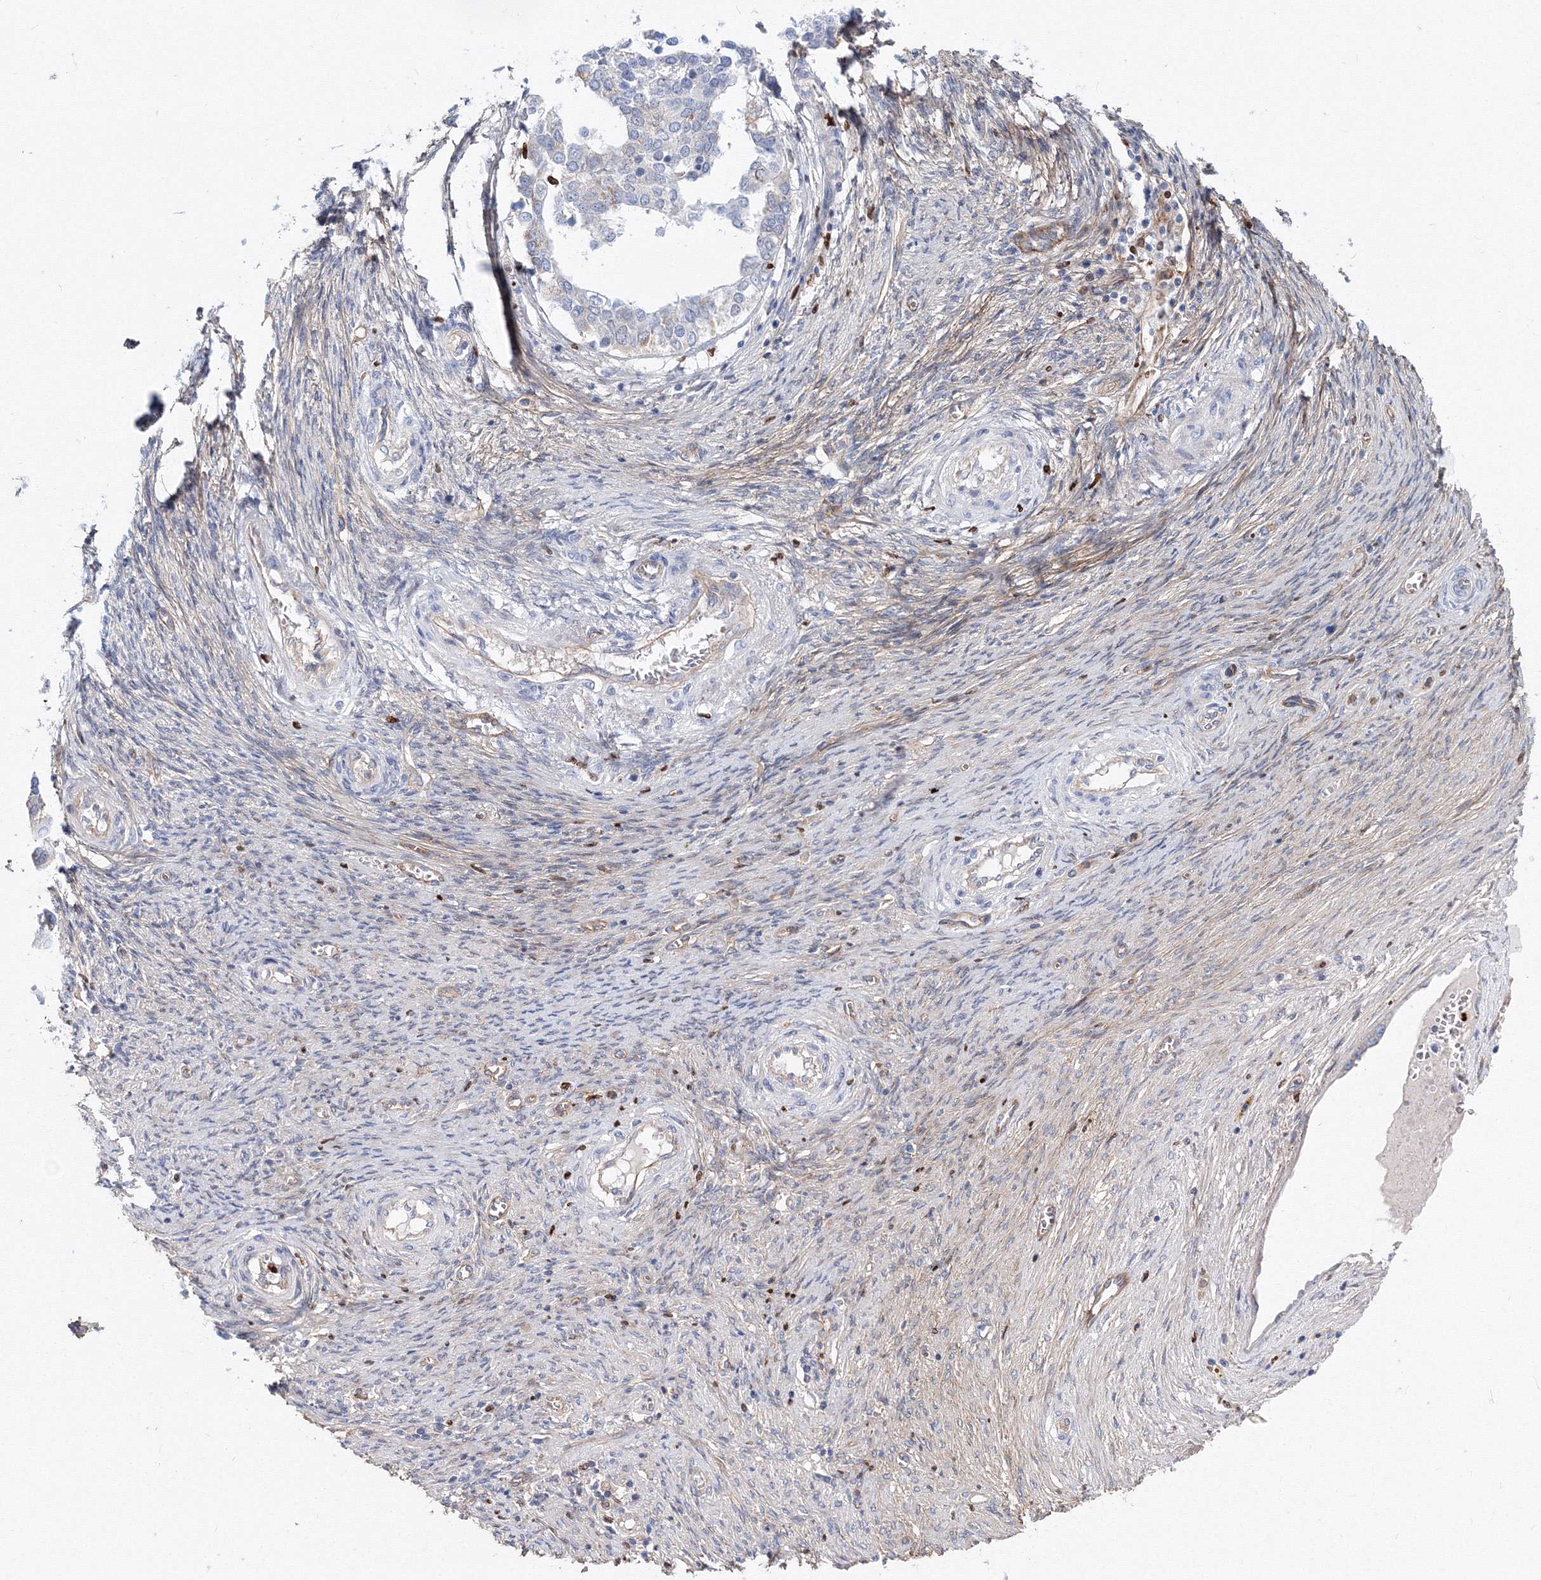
{"staining": {"intensity": "negative", "quantity": "none", "location": "none"}, "tissue": "ovarian cancer", "cell_type": "Tumor cells", "image_type": "cancer", "snomed": [{"axis": "morphology", "description": "Cystadenocarcinoma, serous, NOS"}, {"axis": "topography", "description": "Ovary"}], "caption": "Human serous cystadenocarcinoma (ovarian) stained for a protein using immunohistochemistry (IHC) reveals no staining in tumor cells.", "gene": "C11orf52", "patient": {"sex": "female", "age": 44}}